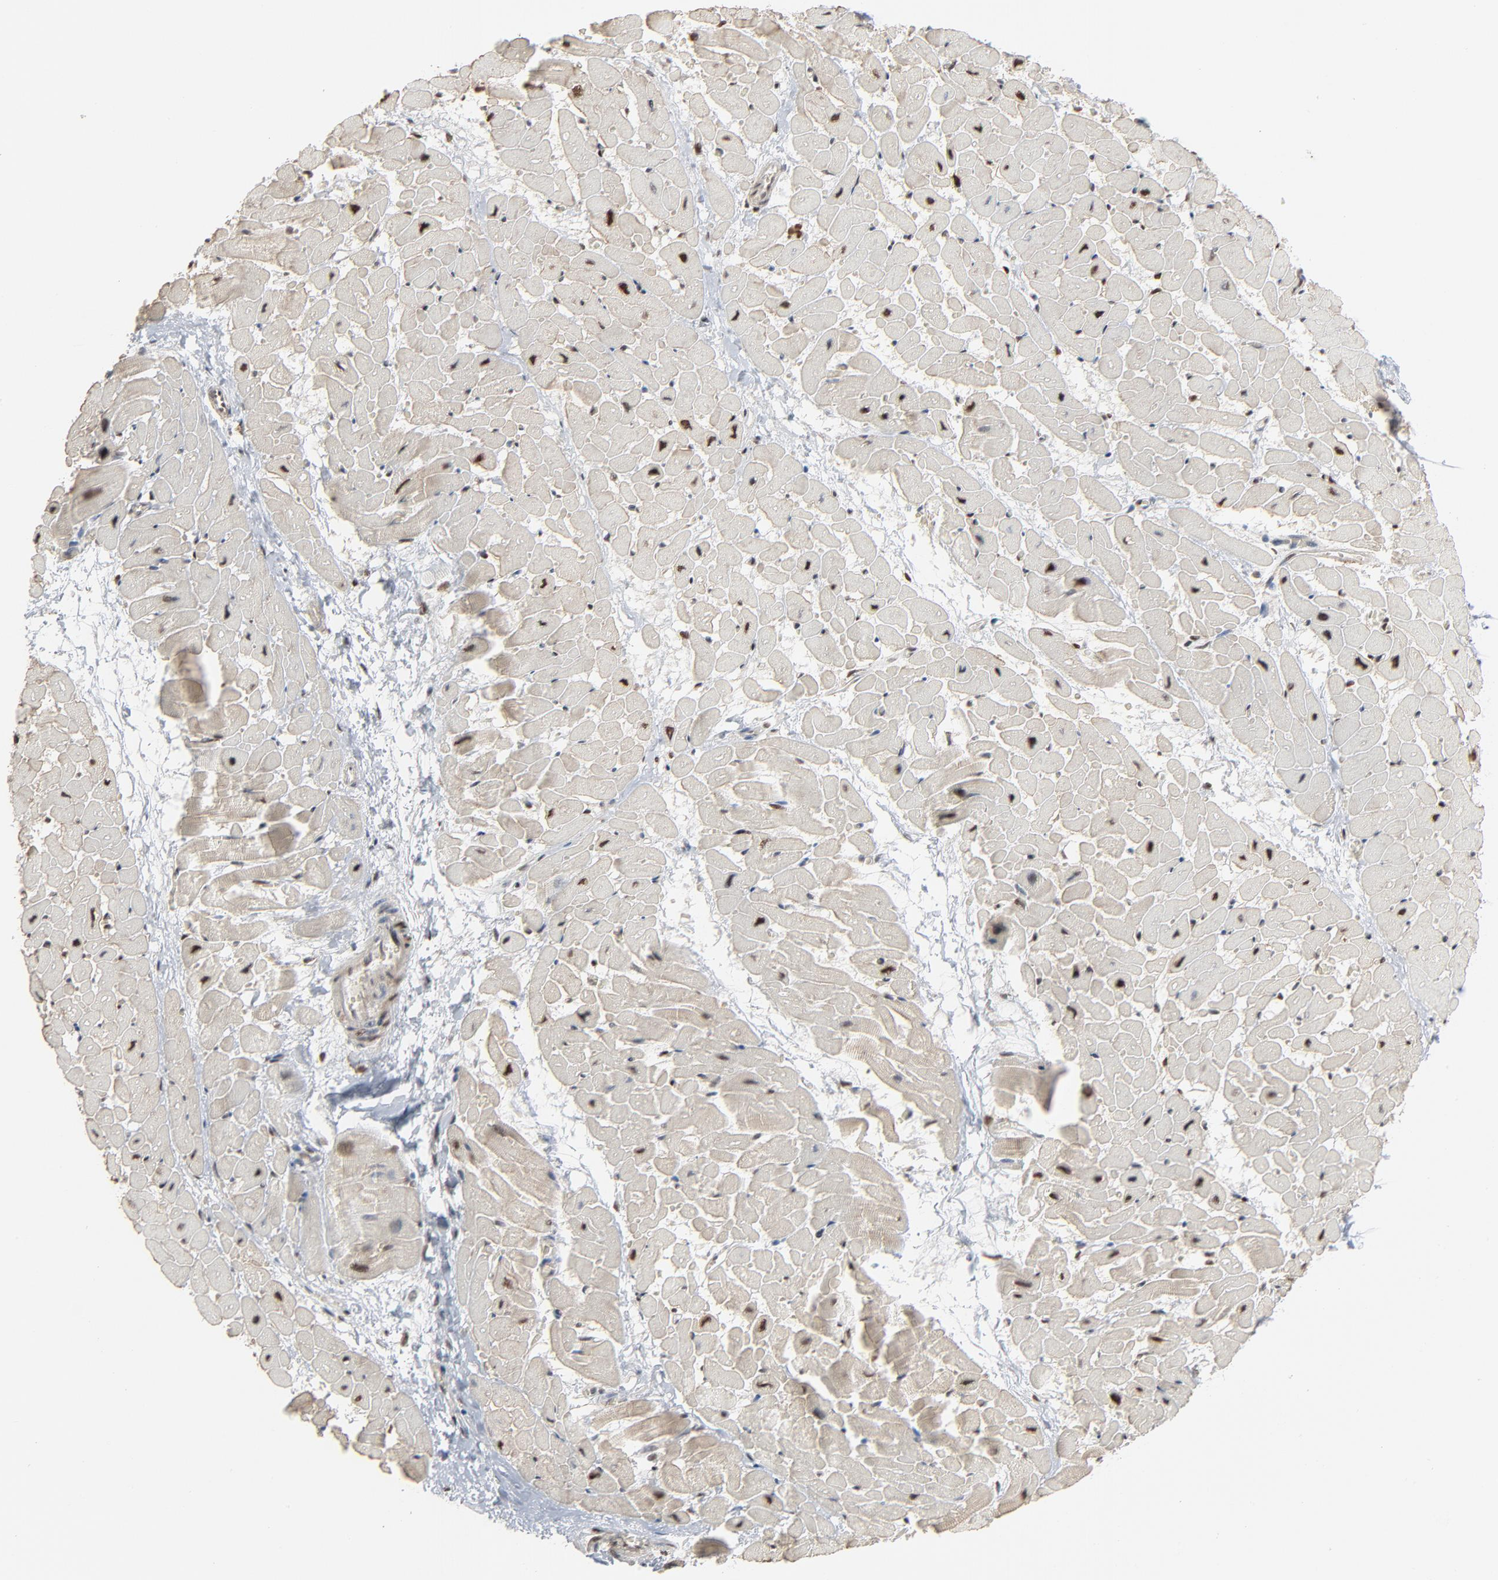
{"staining": {"intensity": "strong", "quantity": ">75%", "location": "nuclear"}, "tissue": "heart muscle", "cell_type": "Cardiomyocytes", "image_type": "normal", "snomed": [{"axis": "morphology", "description": "Normal tissue, NOS"}, {"axis": "topography", "description": "Heart"}], "caption": "Heart muscle stained with a brown dye displays strong nuclear positive staining in approximately >75% of cardiomyocytes.", "gene": "CUX1", "patient": {"sex": "male", "age": 45}}